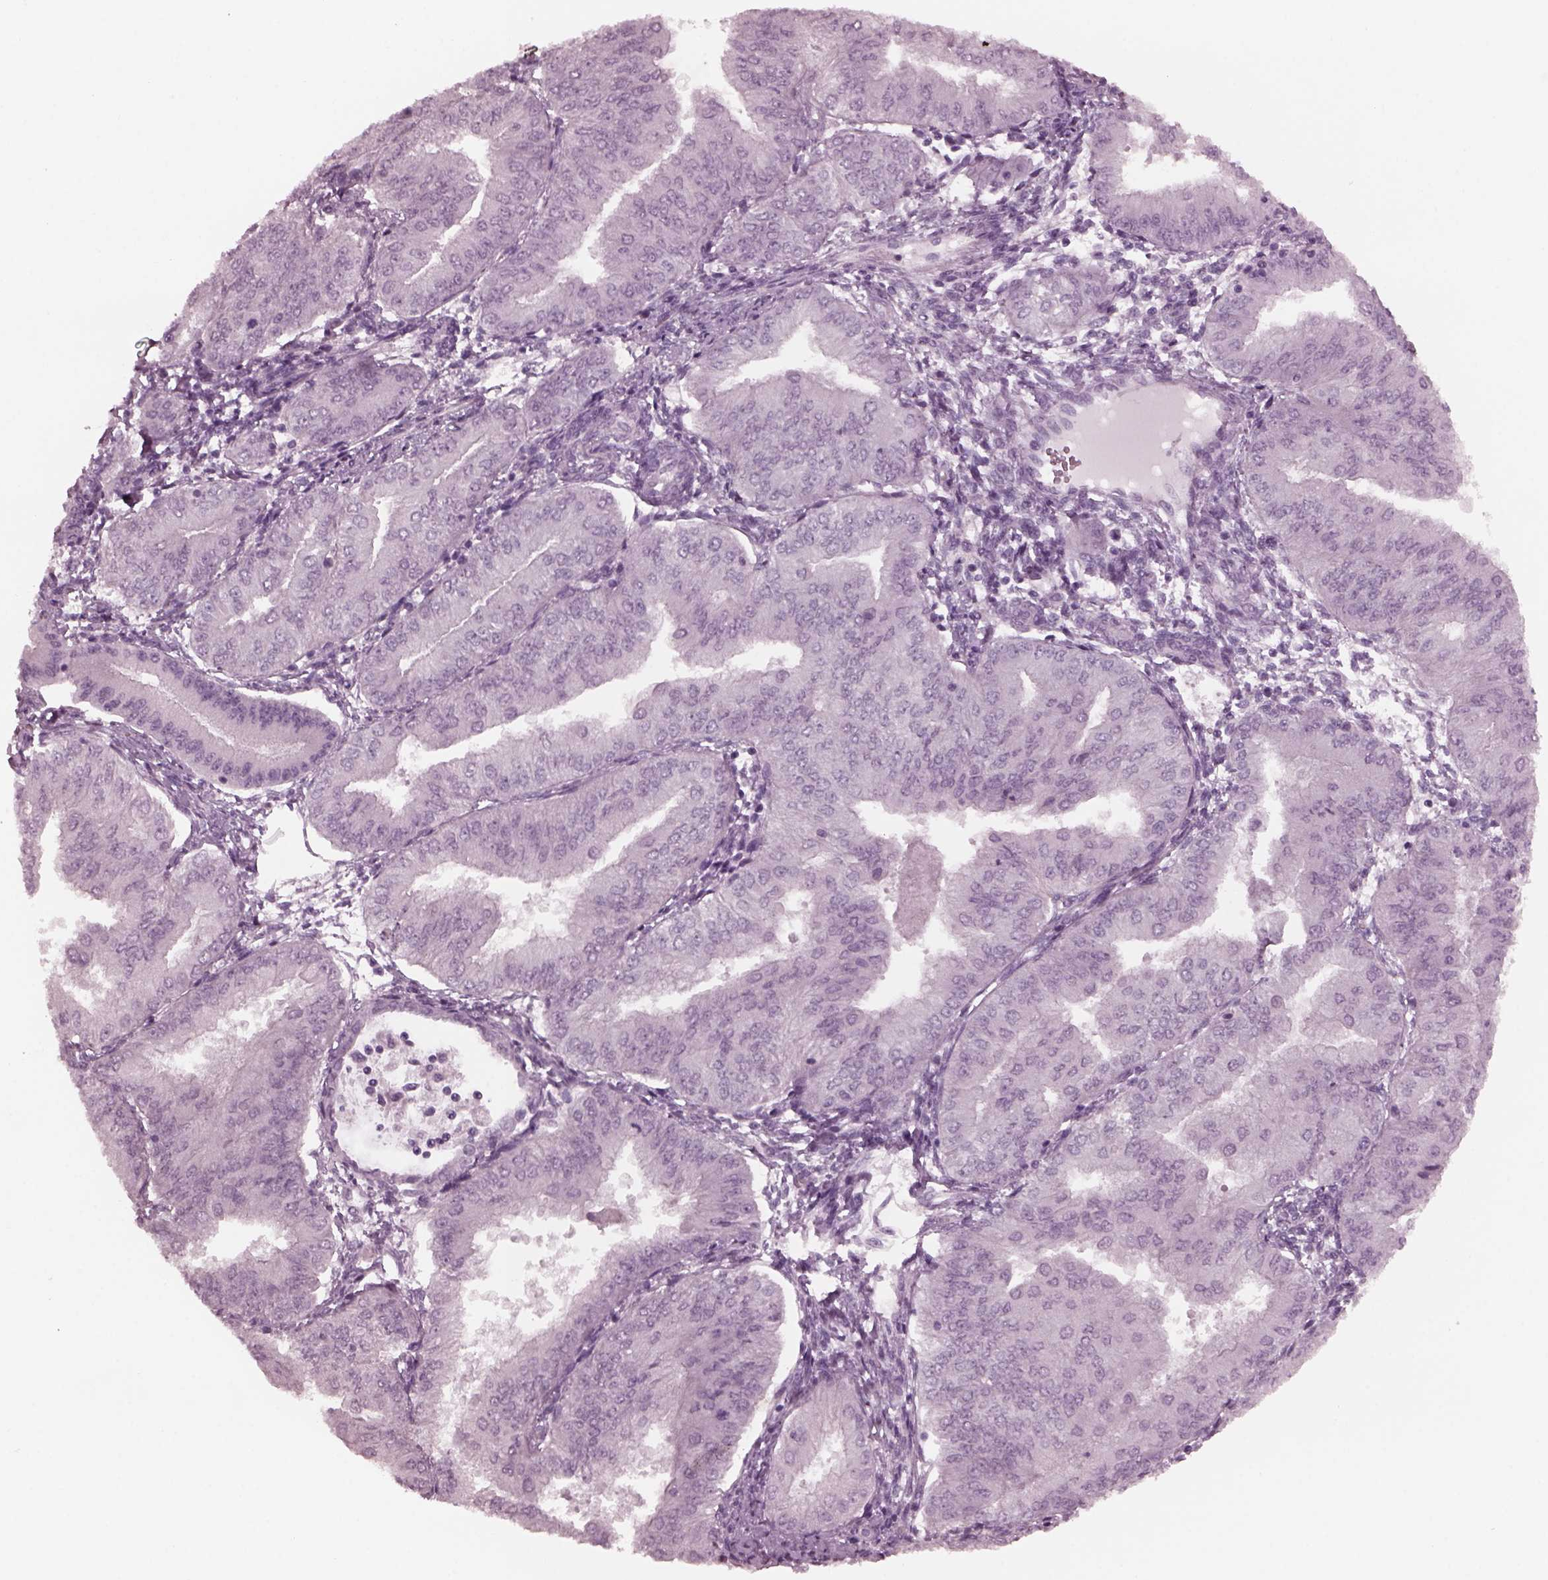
{"staining": {"intensity": "negative", "quantity": "none", "location": "none"}, "tissue": "endometrial cancer", "cell_type": "Tumor cells", "image_type": "cancer", "snomed": [{"axis": "morphology", "description": "Adenocarcinoma, NOS"}, {"axis": "topography", "description": "Endometrium"}], "caption": "Immunohistochemistry photomicrograph of neoplastic tissue: human endometrial adenocarcinoma stained with DAB reveals no significant protein expression in tumor cells.", "gene": "YY2", "patient": {"sex": "female", "age": 53}}